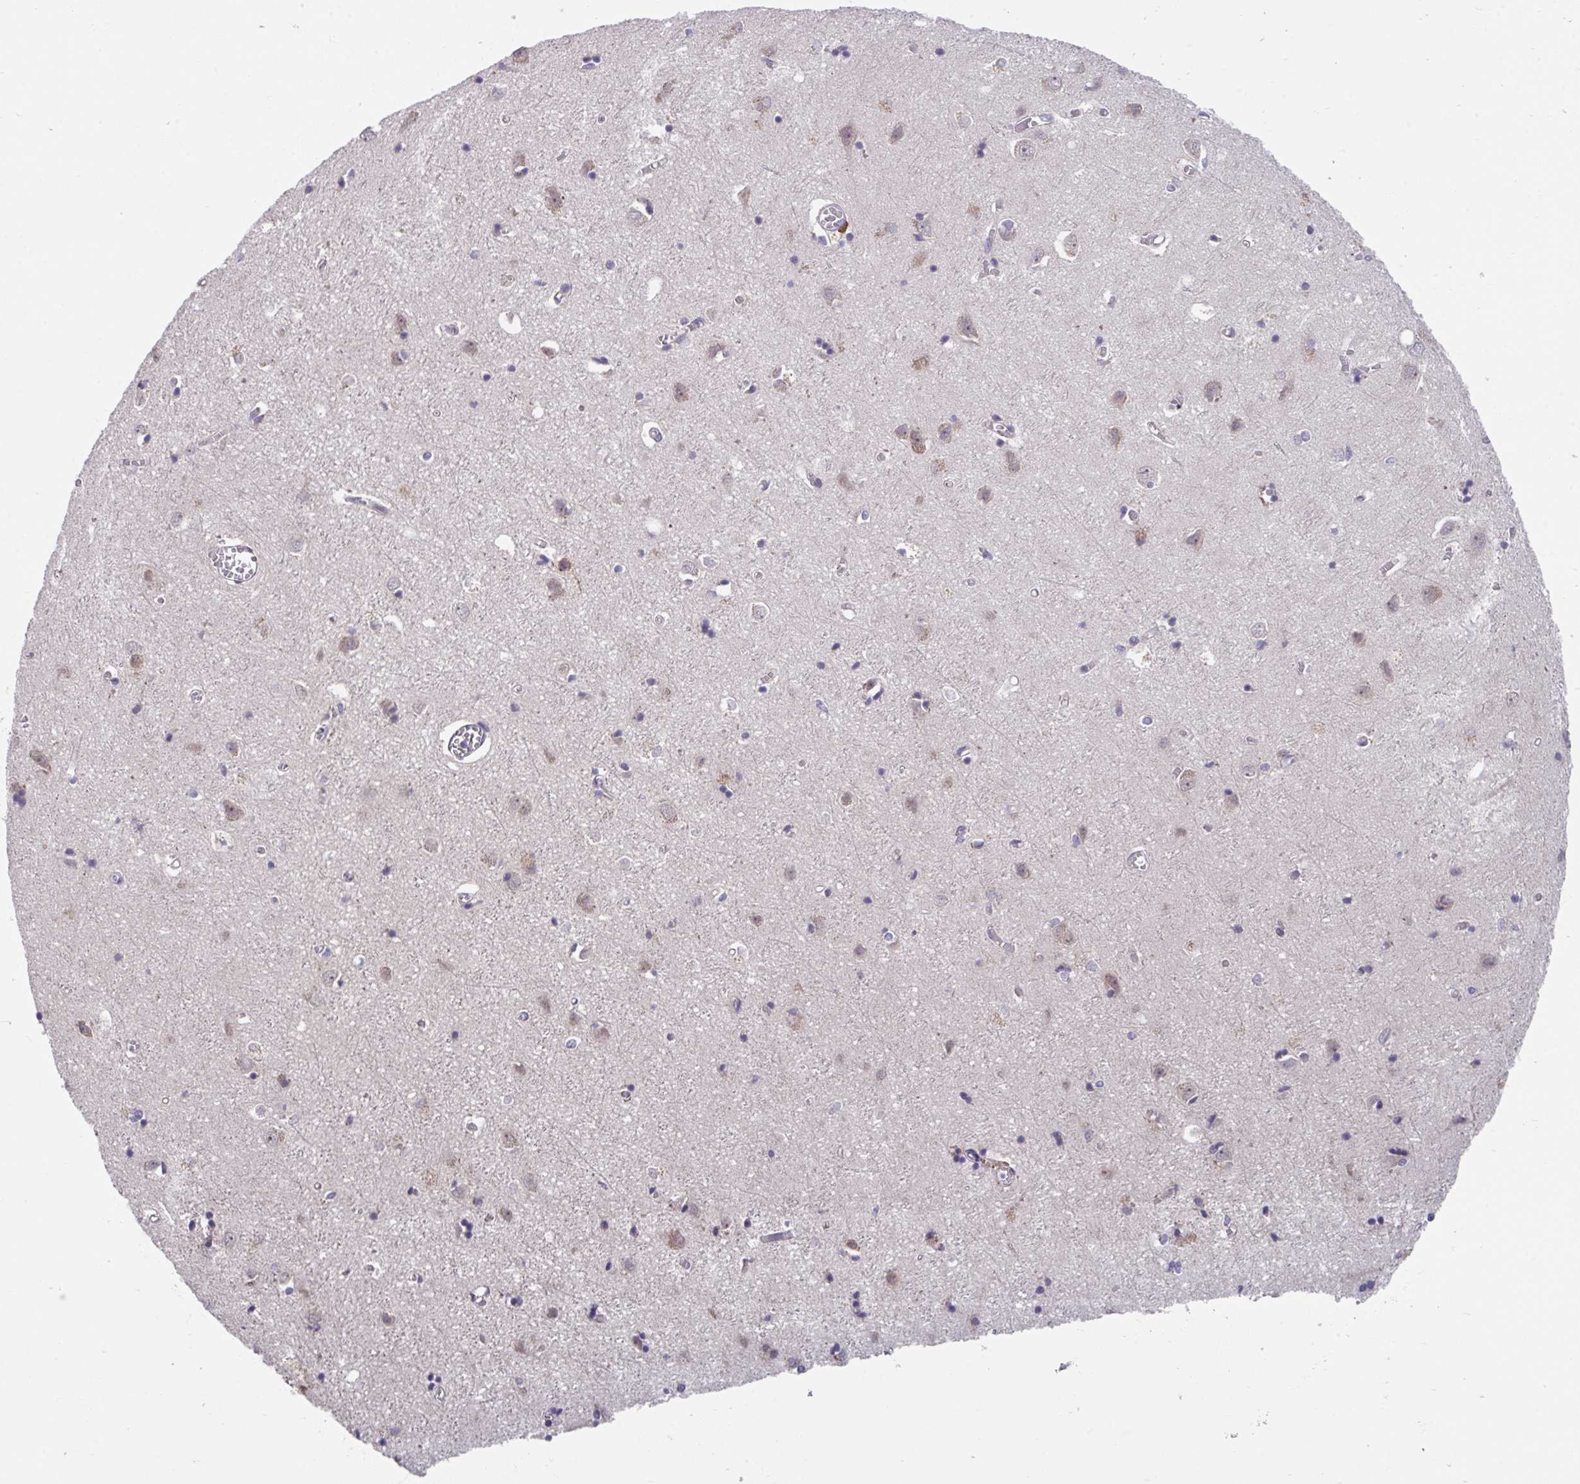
{"staining": {"intensity": "negative", "quantity": "none", "location": "none"}, "tissue": "cerebral cortex", "cell_type": "Endothelial cells", "image_type": "normal", "snomed": [{"axis": "morphology", "description": "Normal tissue, NOS"}, {"axis": "topography", "description": "Cerebral cortex"}], "caption": "High power microscopy micrograph of an IHC photomicrograph of benign cerebral cortex, revealing no significant staining in endothelial cells.", "gene": "SUSD4", "patient": {"sex": "male", "age": 70}}